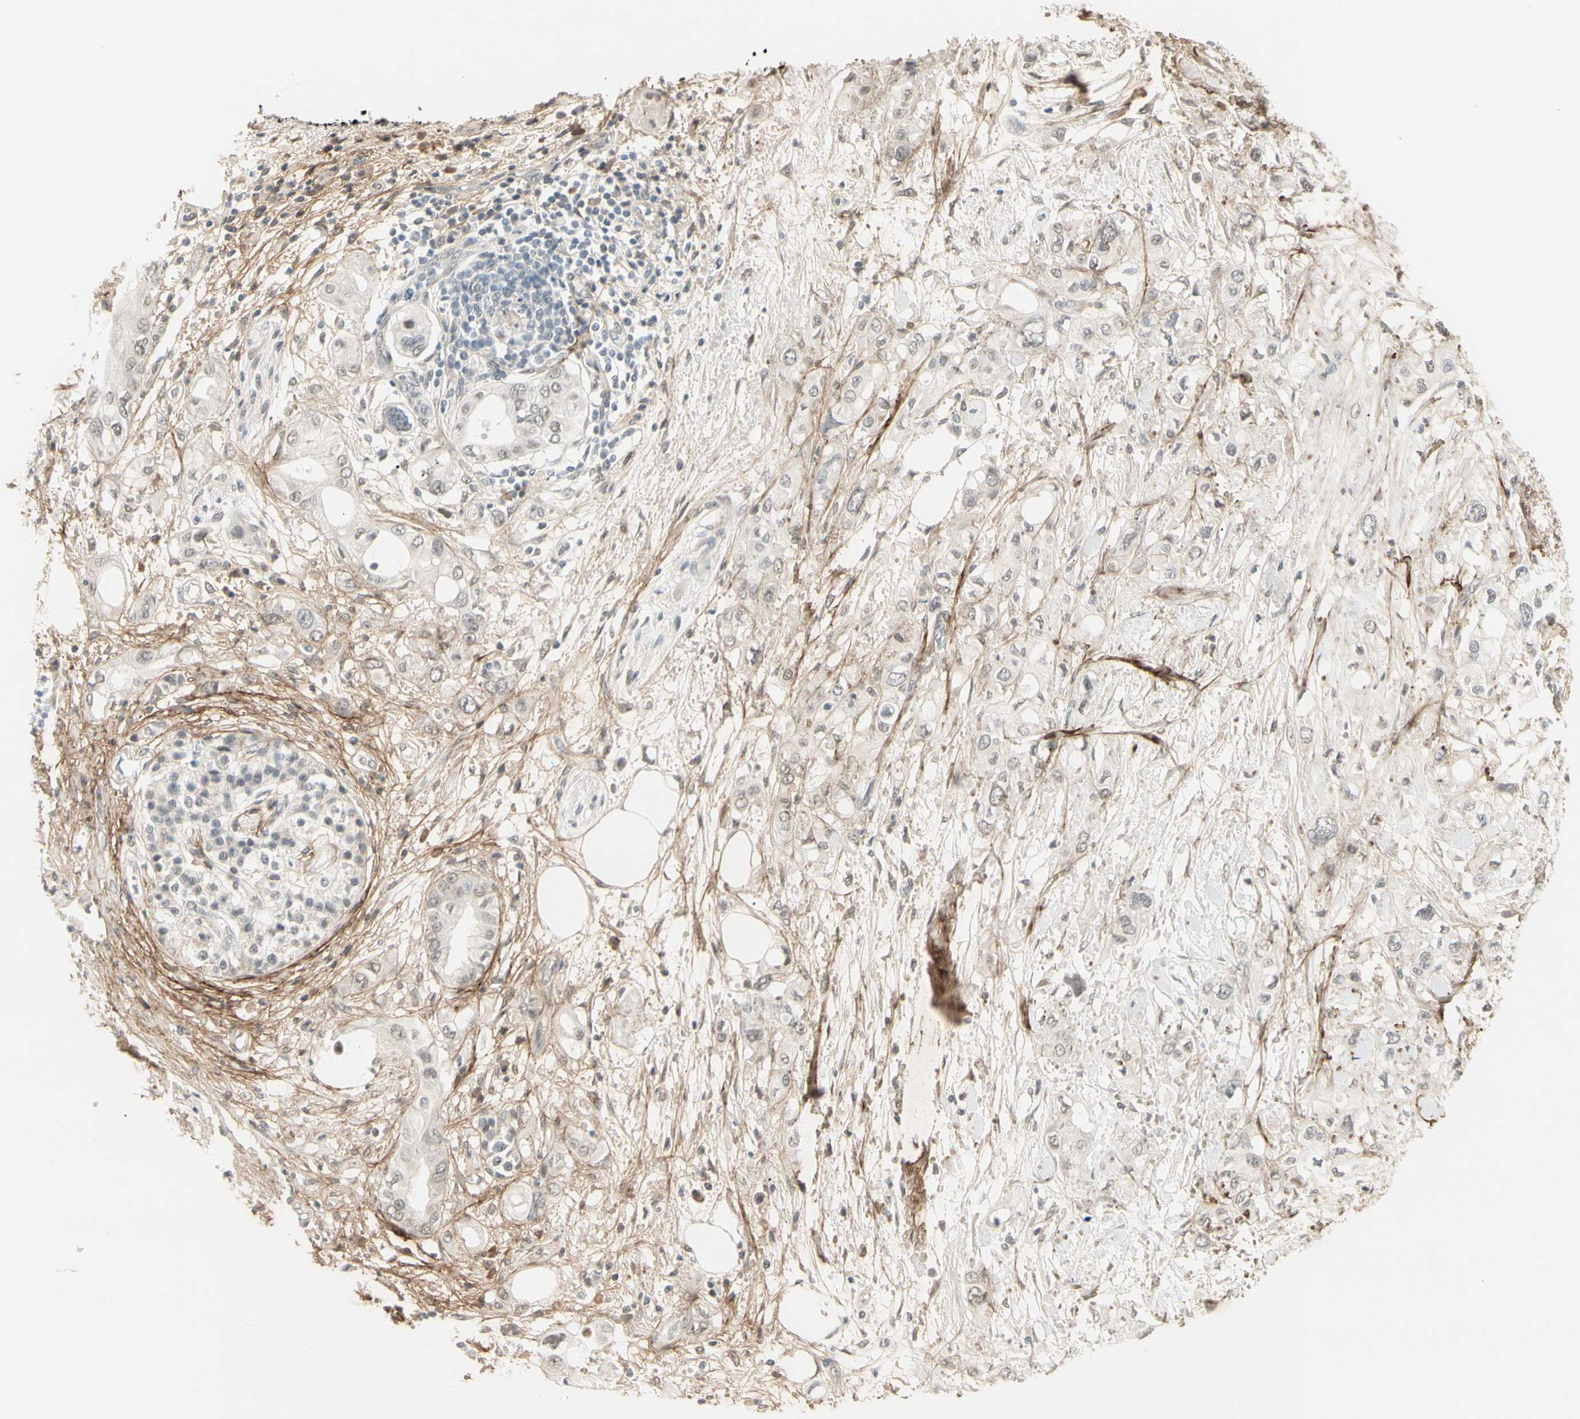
{"staining": {"intensity": "negative", "quantity": "none", "location": "none"}, "tissue": "pancreatic cancer", "cell_type": "Tumor cells", "image_type": "cancer", "snomed": [{"axis": "morphology", "description": "Adenocarcinoma, NOS"}, {"axis": "topography", "description": "Pancreas"}], "caption": "Human adenocarcinoma (pancreatic) stained for a protein using immunohistochemistry exhibits no expression in tumor cells.", "gene": "ASPN", "patient": {"sex": "female", "age": 56}}